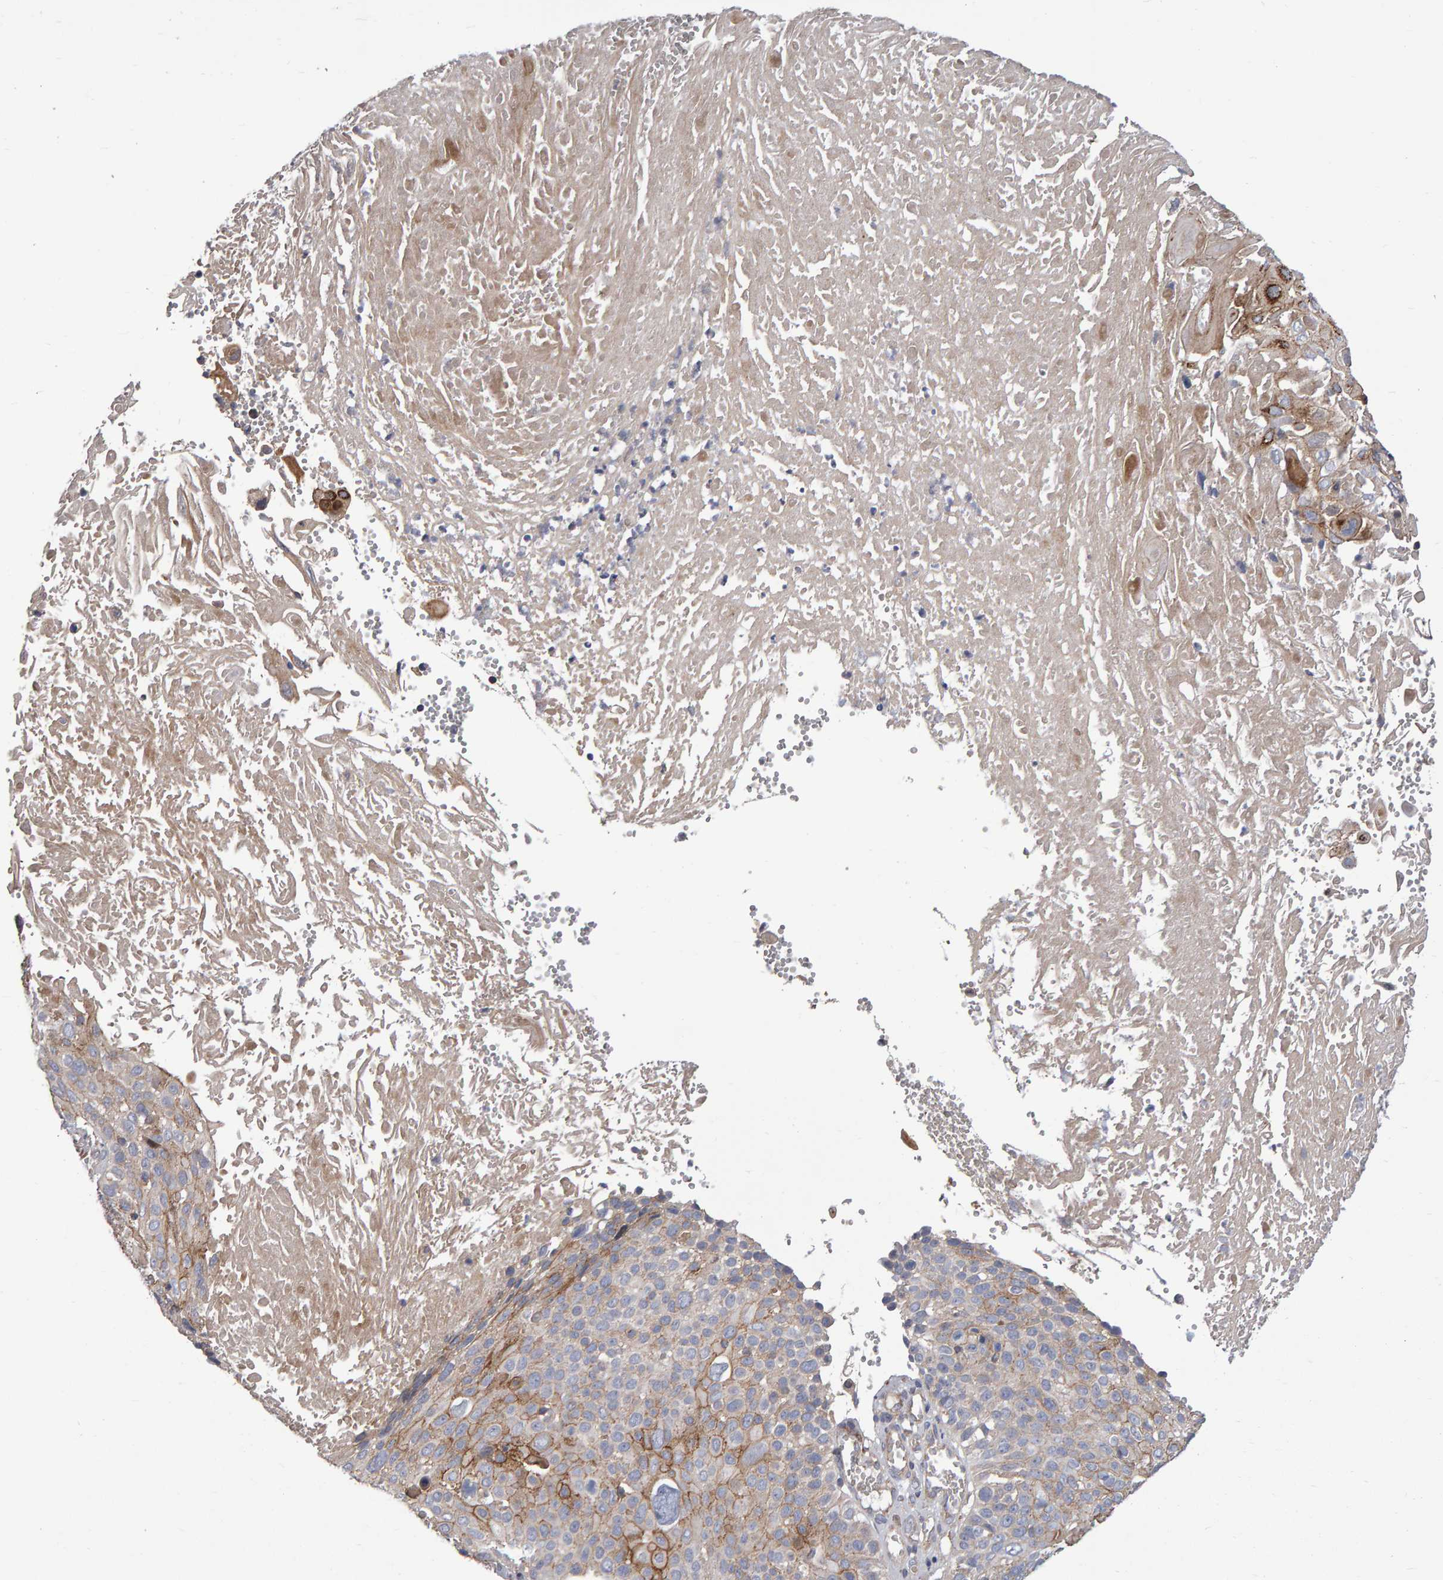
{"staining": {"intensity": "moderate", "quantity": "<25%", "location": "cytoplasmic/membranous"}, "tissue": "cervical cancer", "cell_type": "Tumor cells", "image_type": "cancer", "snomed": [{"axis": "morphology", "description": "Squamous cell carcinoma, NOS"}, {"axis": "topography", "description": "Cervix"}], "caption": "IHC (DAB (3,3'-diaminobenzidine)) staining of squamous cell carcinoma (cervical) demonstrates moderate cytoplasmic/membranous protein expression in approximately <25% of tumor cells. IHC stains the protein in brown and the nuclei are stained blue.", "gene": "PGS1", "patient": {"sex": "female", "age": 74}}